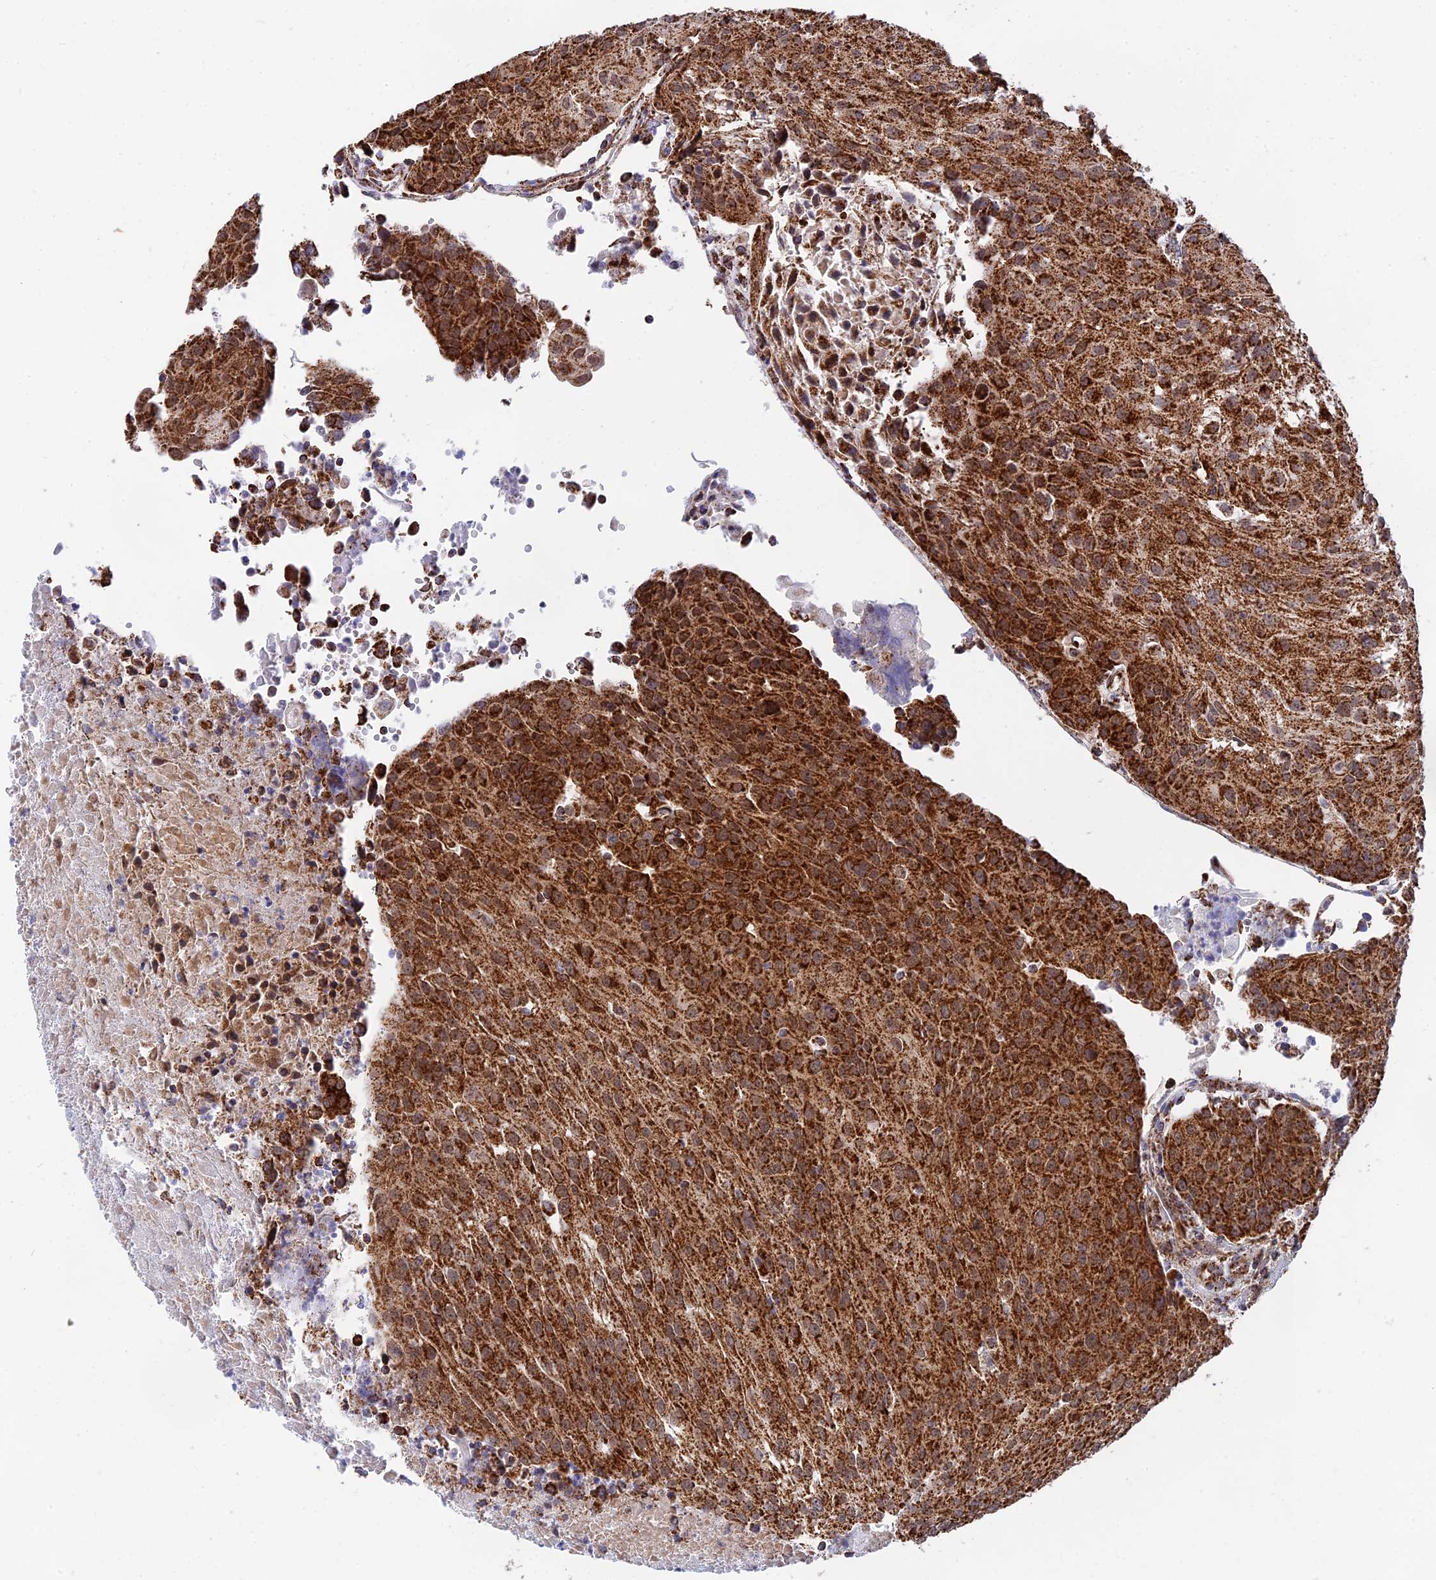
{"staining": {"intensity": "strong", "quantity": ">75%", "location": "cytoplasmic/membranous"}, "tissue": "urothelial cancer", "cell_type": "Tumor cells", "image_type": "cancer", "snomed": [{"axis": "morphology", "description": "Urothelial carcinoma, High grade"}, {"axis": "topography", "description": "Urinary bladder"}], "caption": "Strong cytoplasmic/membranous protein positivity is identified in about >75% of tumor cells in urothelial cancer. (IHC, brightfield microscopy, high magnification).", "gene": "CDC16", "patient": {"sex": "female", "age": 85}}